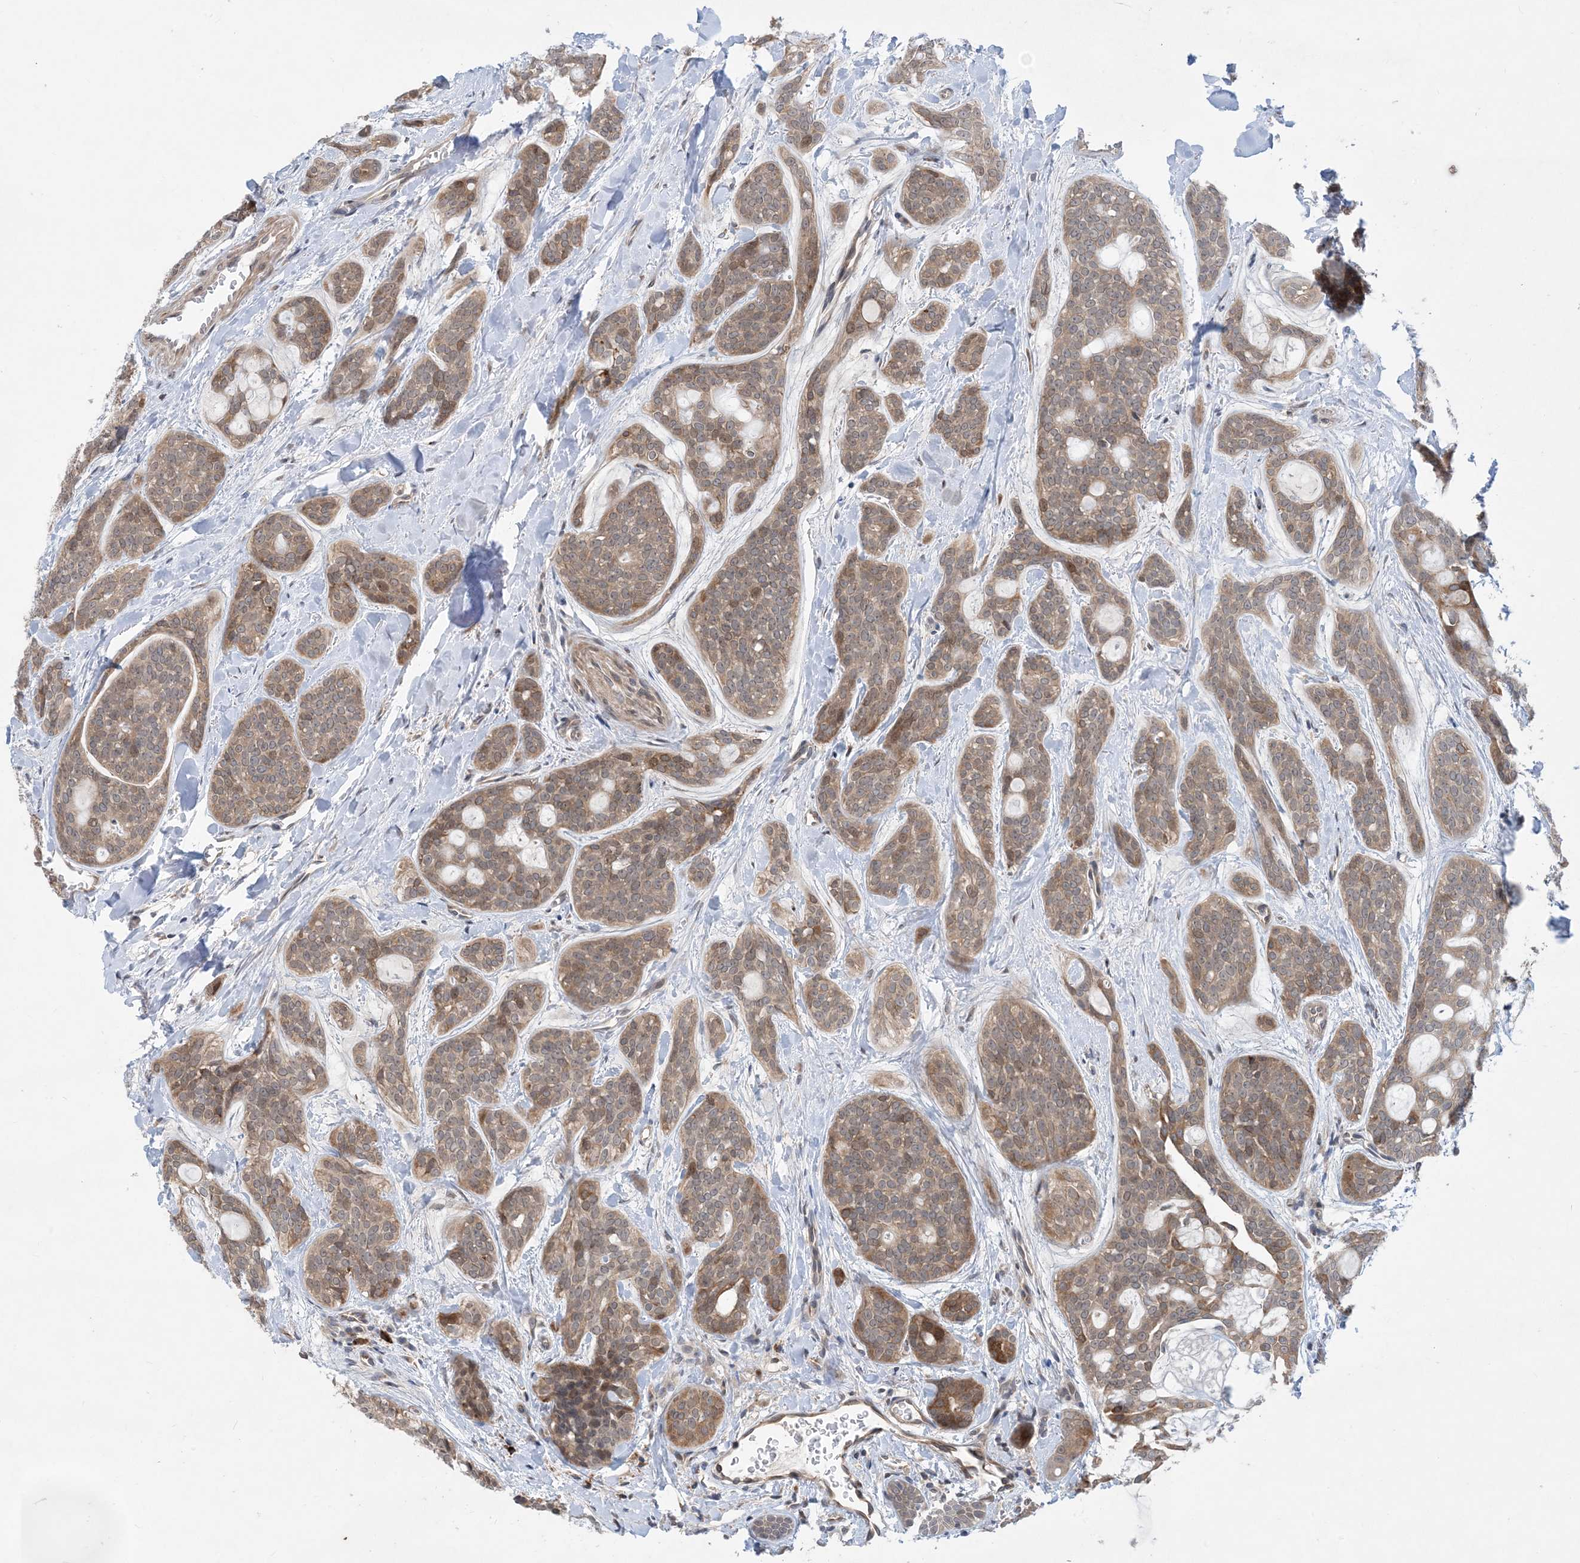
{"staining": {"intensity": "weak", "quantity": ">75%", "location": "cytoplasmic/membranous,nuclear"}, "tissue": "head and neck cancer", "cell_type": "Tumor cells", "image_type": "cancer", "snomed": [{"axis": "morphology", "description": "Adenocarcinoma, NOS"}, {"axis": "topography", "description": "Head-Neck"}], "caption": "The photomicrograph shows staining of adenocarcinoma (head and neck), revealing weak cytoplasmic/membranous and nuclear protein expression (brown color) within tumor cells.", "gene": "PHOSPHO2", "patient": {"sex": "male", "age": 66}}